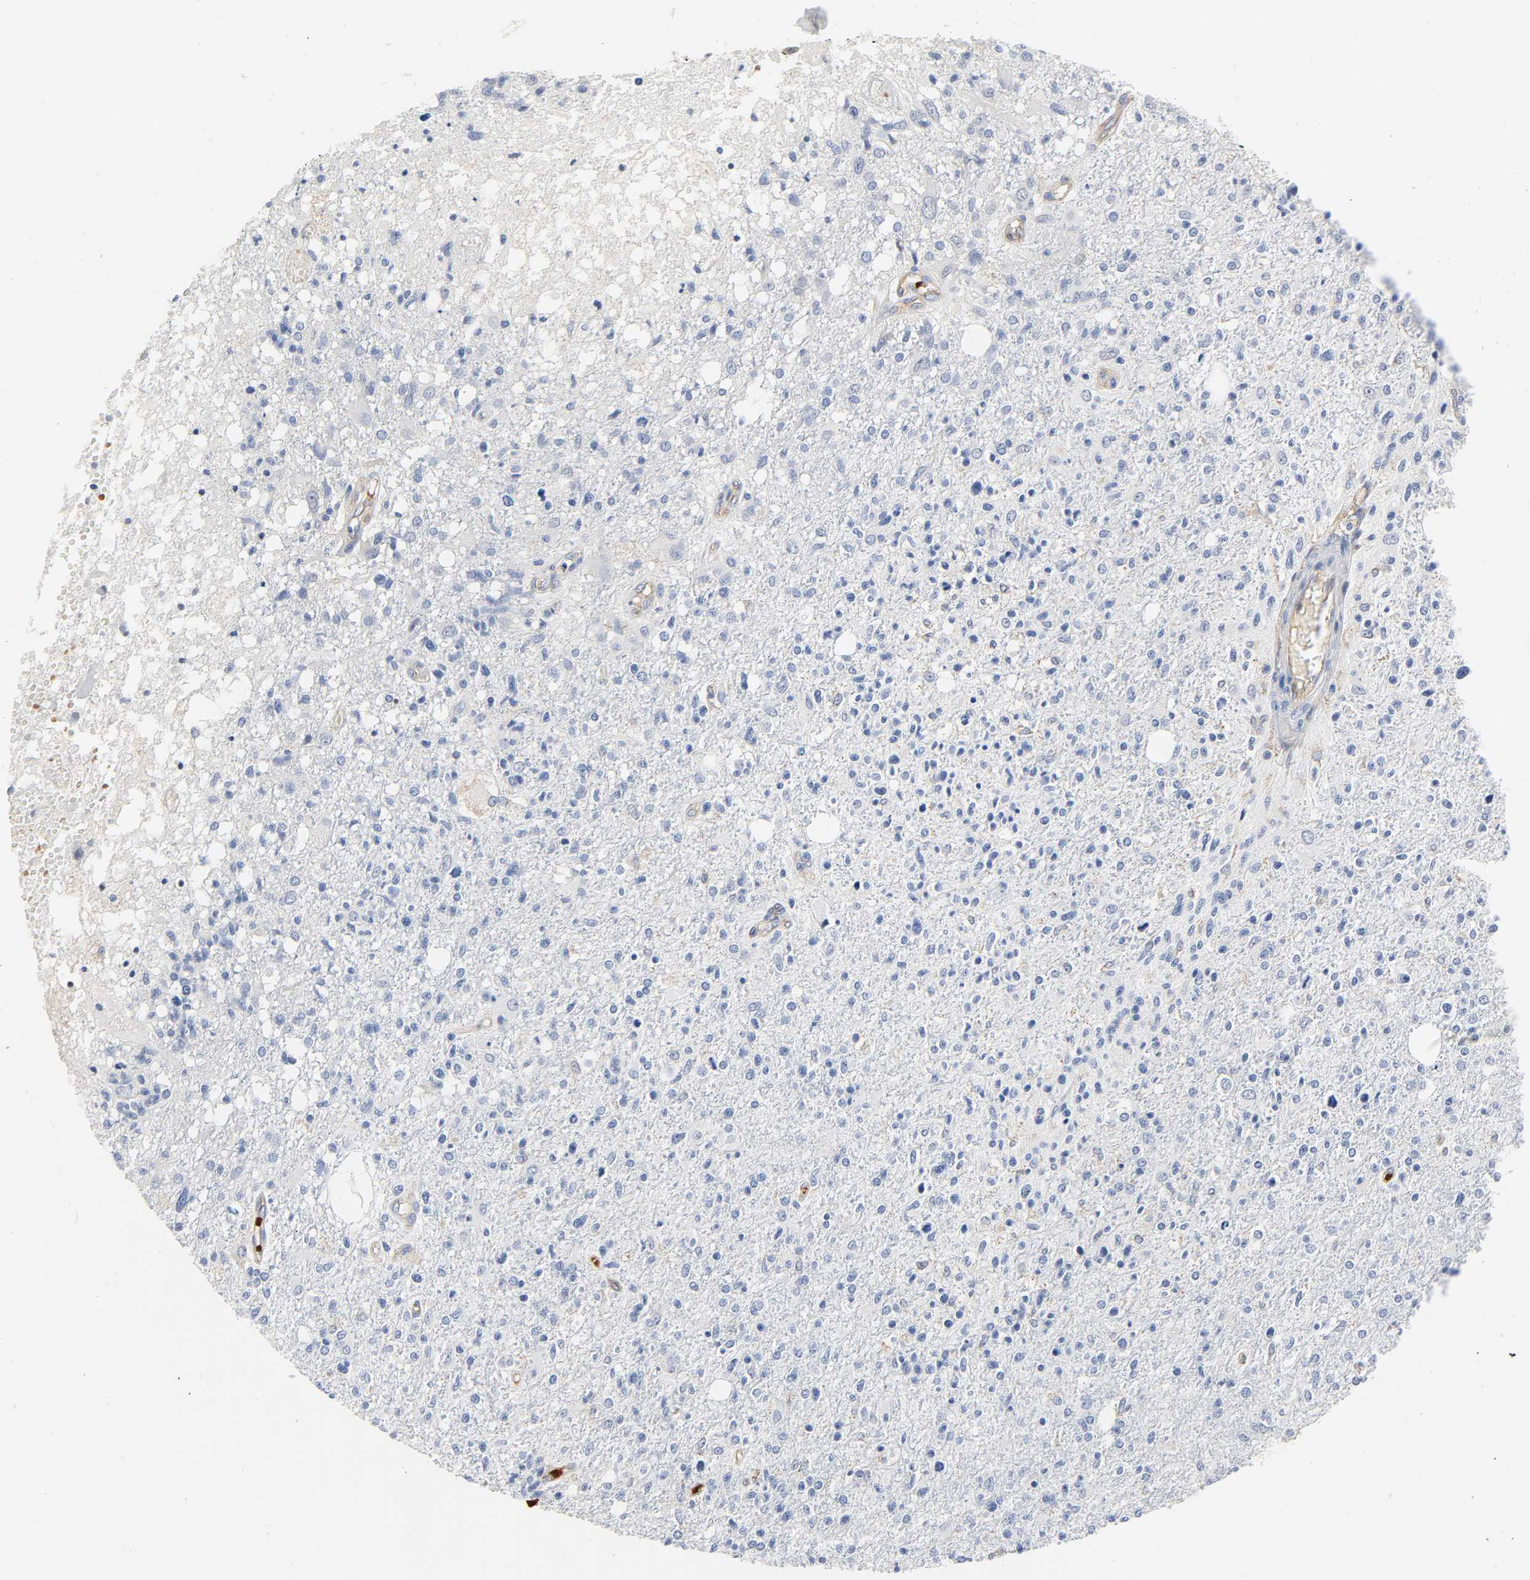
{"staining": {"intensity": "weak", "quantity": "<25%", "location": "cytoplasmic/membranous"}, "tissue": "glioma", "cell_type": "Tumor cells", "image_type": "cancer", "snomed": [{"axis": "morphology", "description": "Glioma, malignant, High grade"}, {"axis": "topography", "description": "Cerebral cortex"}], "caption": "An image of malignant high-grade glioma stained for a protein demonstrates no brown staining in tumor cells.", "gene": "CD2AP", "patient": {"sex": "male", "age": 76}}